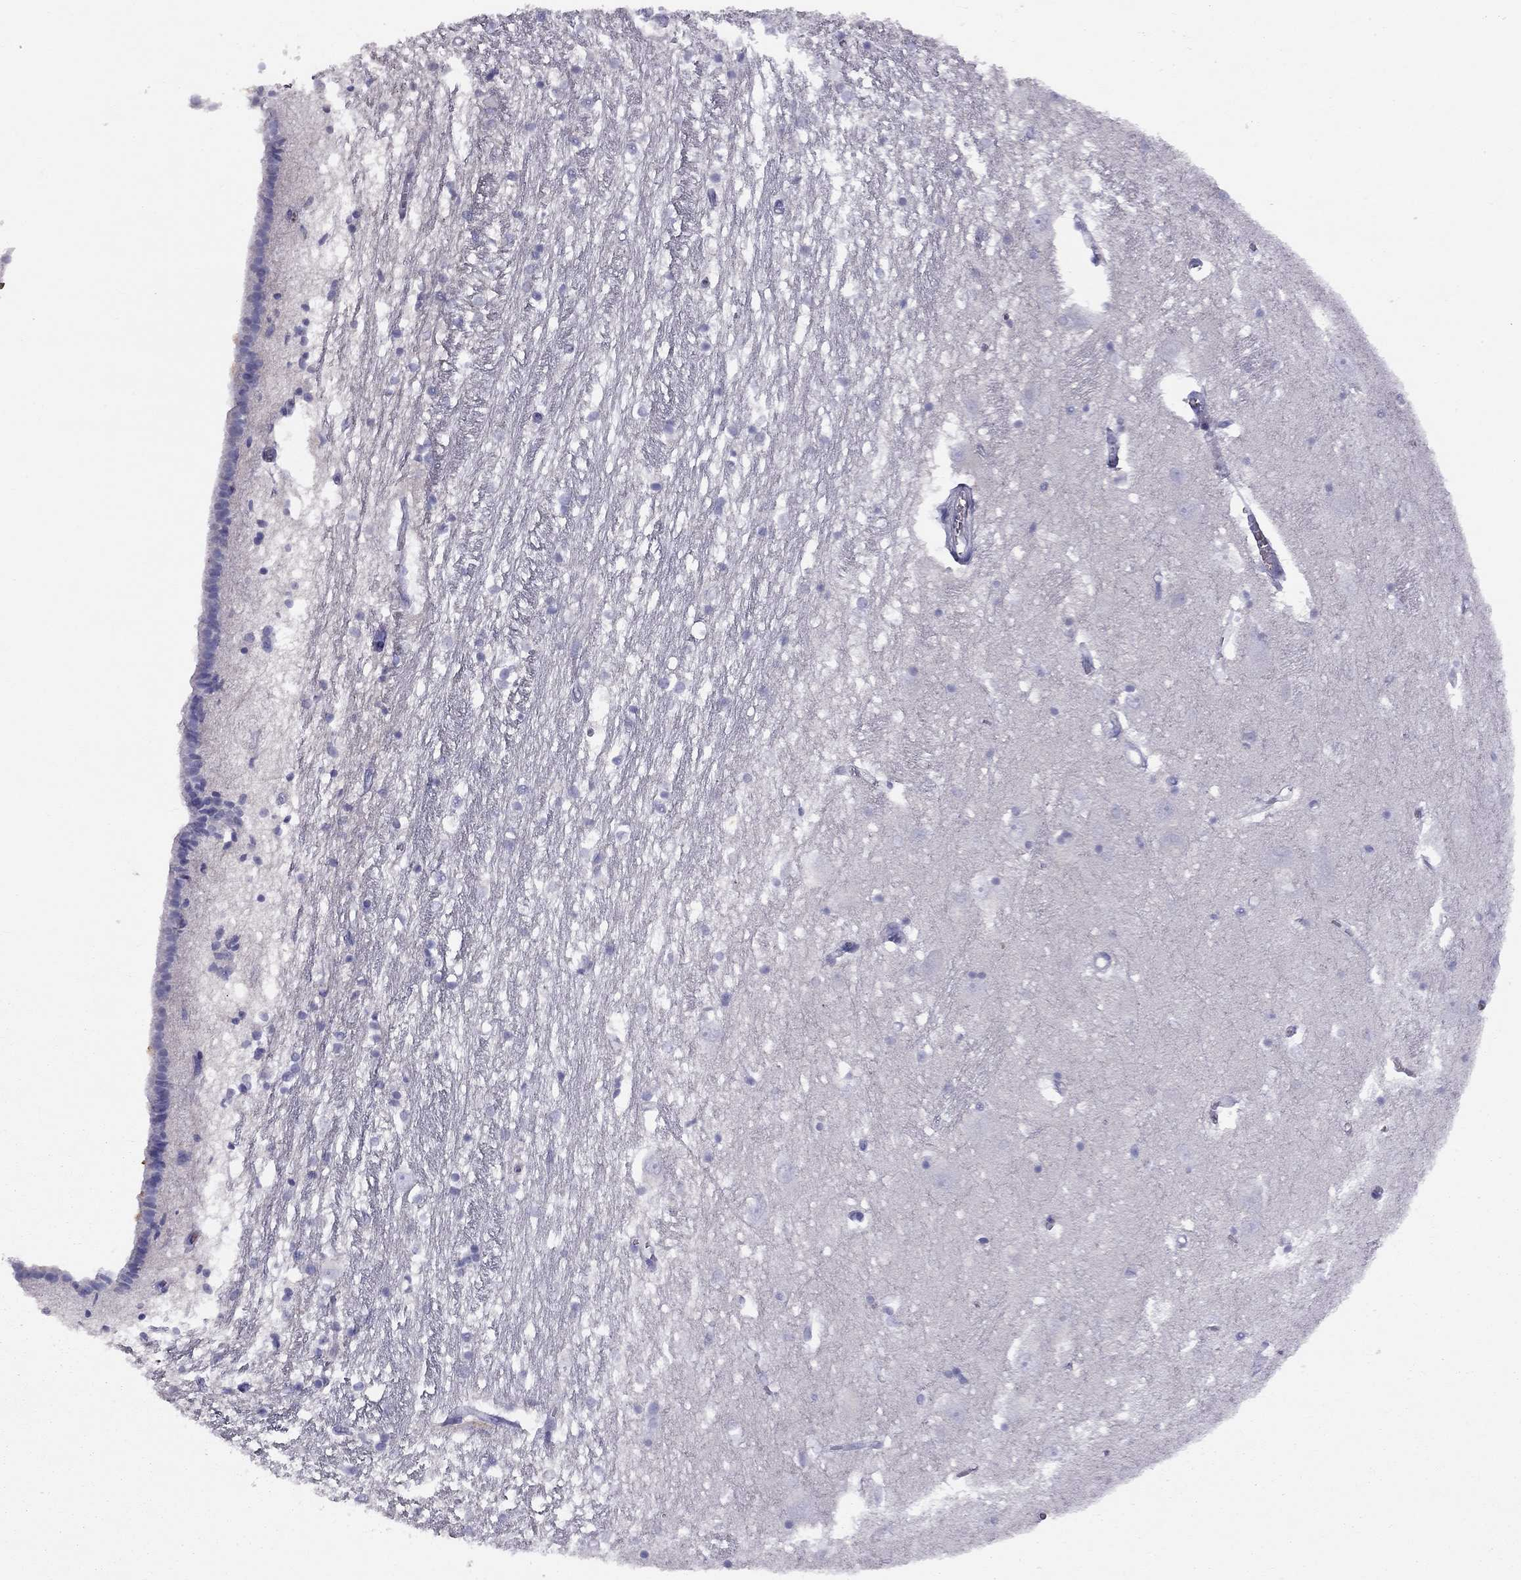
{"staining": {"intensity": "negative", "quantity": "none", "location": "none"}, "tissue": "caudate", "cell_type": "Glial cells", "image_type": "normal", "snomed": [{"axis": "morphology", "description": "Normal tissue, NOS"}, {"axis": "topography", "description": "Lateral ventricle wall"}], "caption": "DAB immunohistochemical staining of unremarkable human caudate reveals no significant expression in glial cells. (DAB IHC with hematoxylin counter stain).", "gene": "RHCE", "patient": {"sex": "female", "age": 71}}